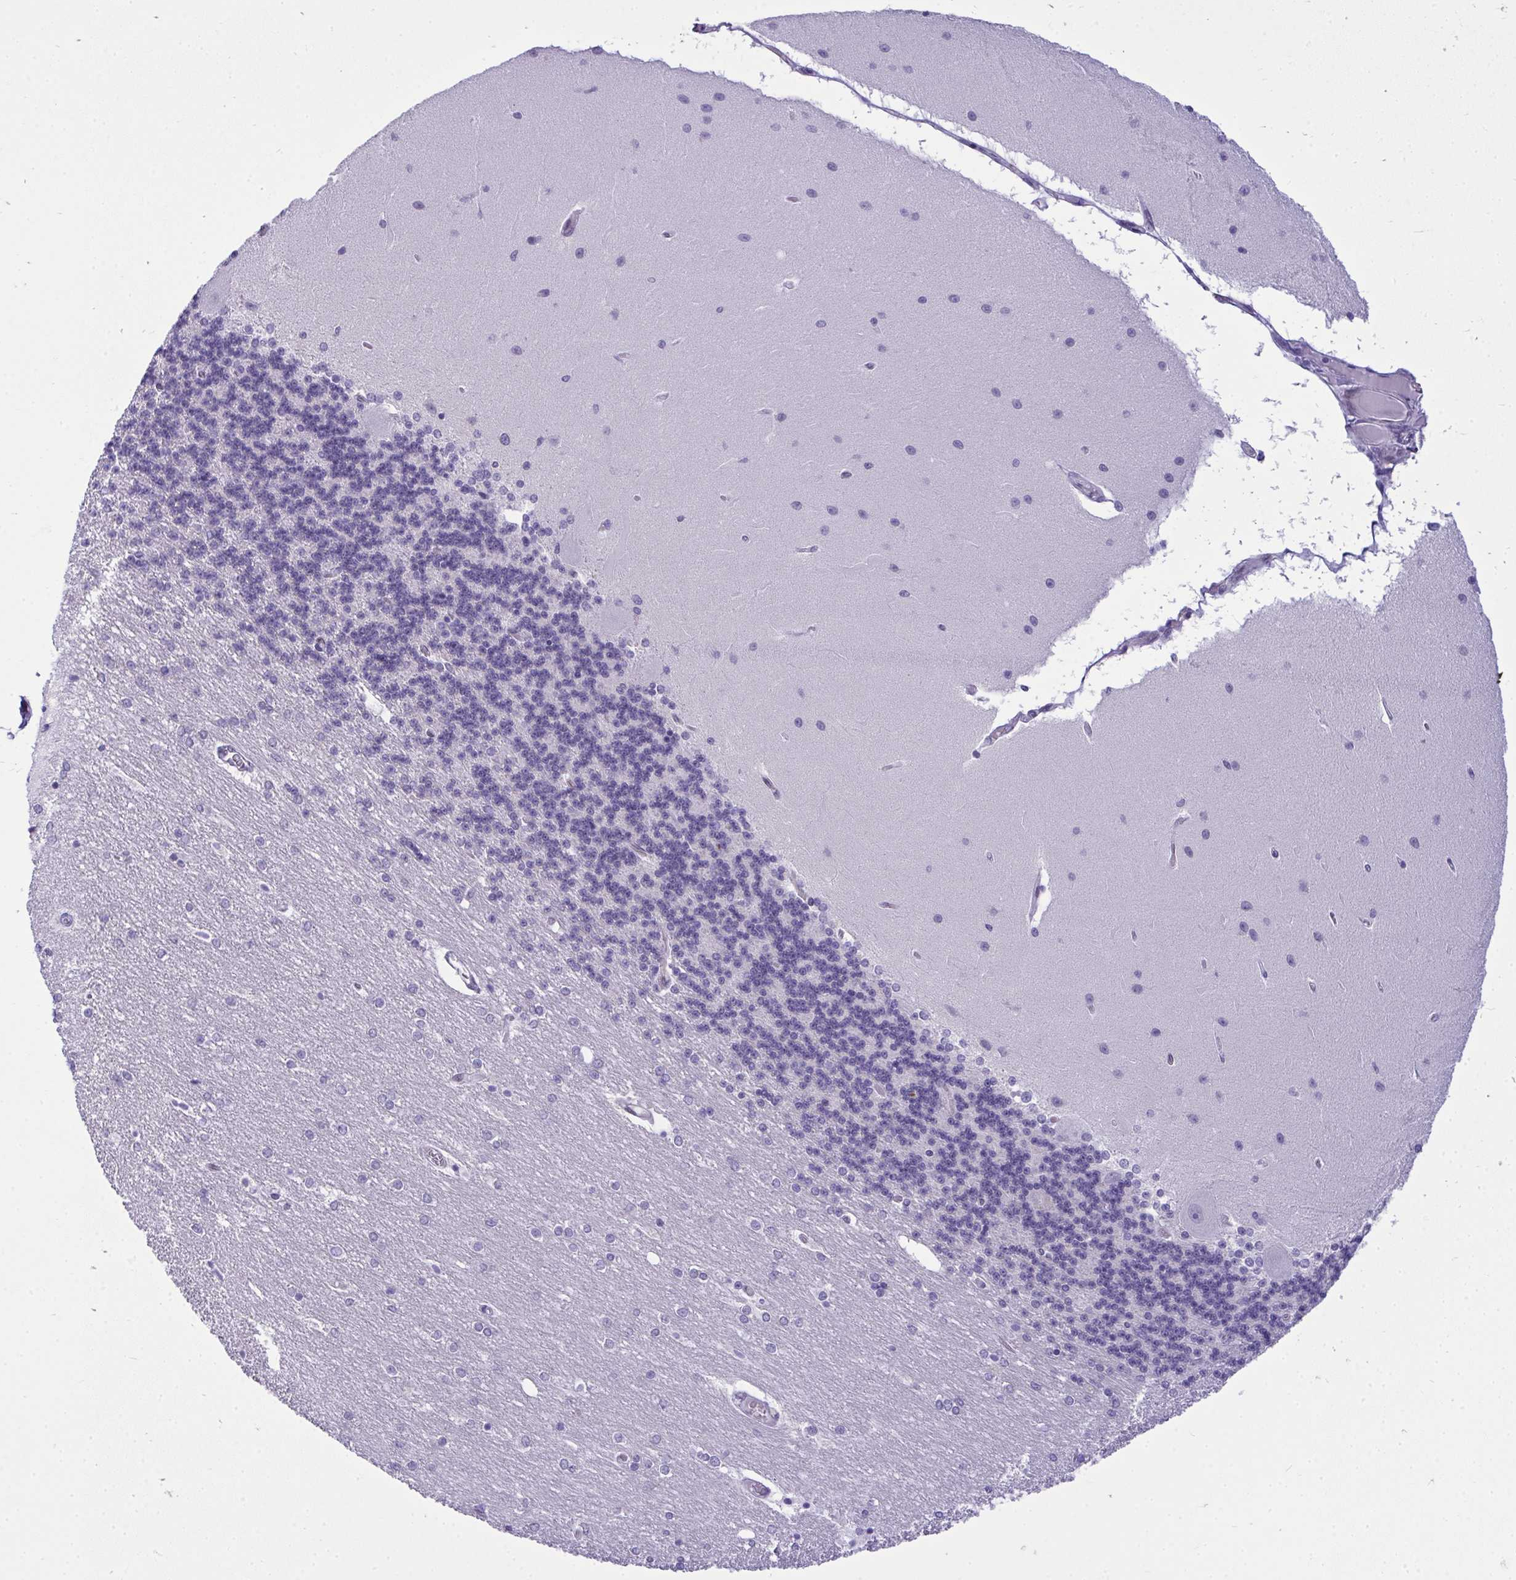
{"staining": {"intensity": "negative", "quantity": "none", "location": "none"}, "tissue": "cerebellum", "cell_type": "Cells in granular layer", "image_type": "normal", "snomed": [{"axis": "morphology", "description": "Normal tissue, NOS"}, {"axis": "topography", "description": "Cerebellum"}], "caption": "DAB (3,3'-diaminobenzidine) immunohistochemical staining of normal cerebellum demonstrates no significant expression in cells in granular layer. The staining is performed using DAB brown chromogen with nuclei counter-stained in using hematoxylin.", "gene": "TEAD4", "patient": {"sex": "female", "age": 54}}